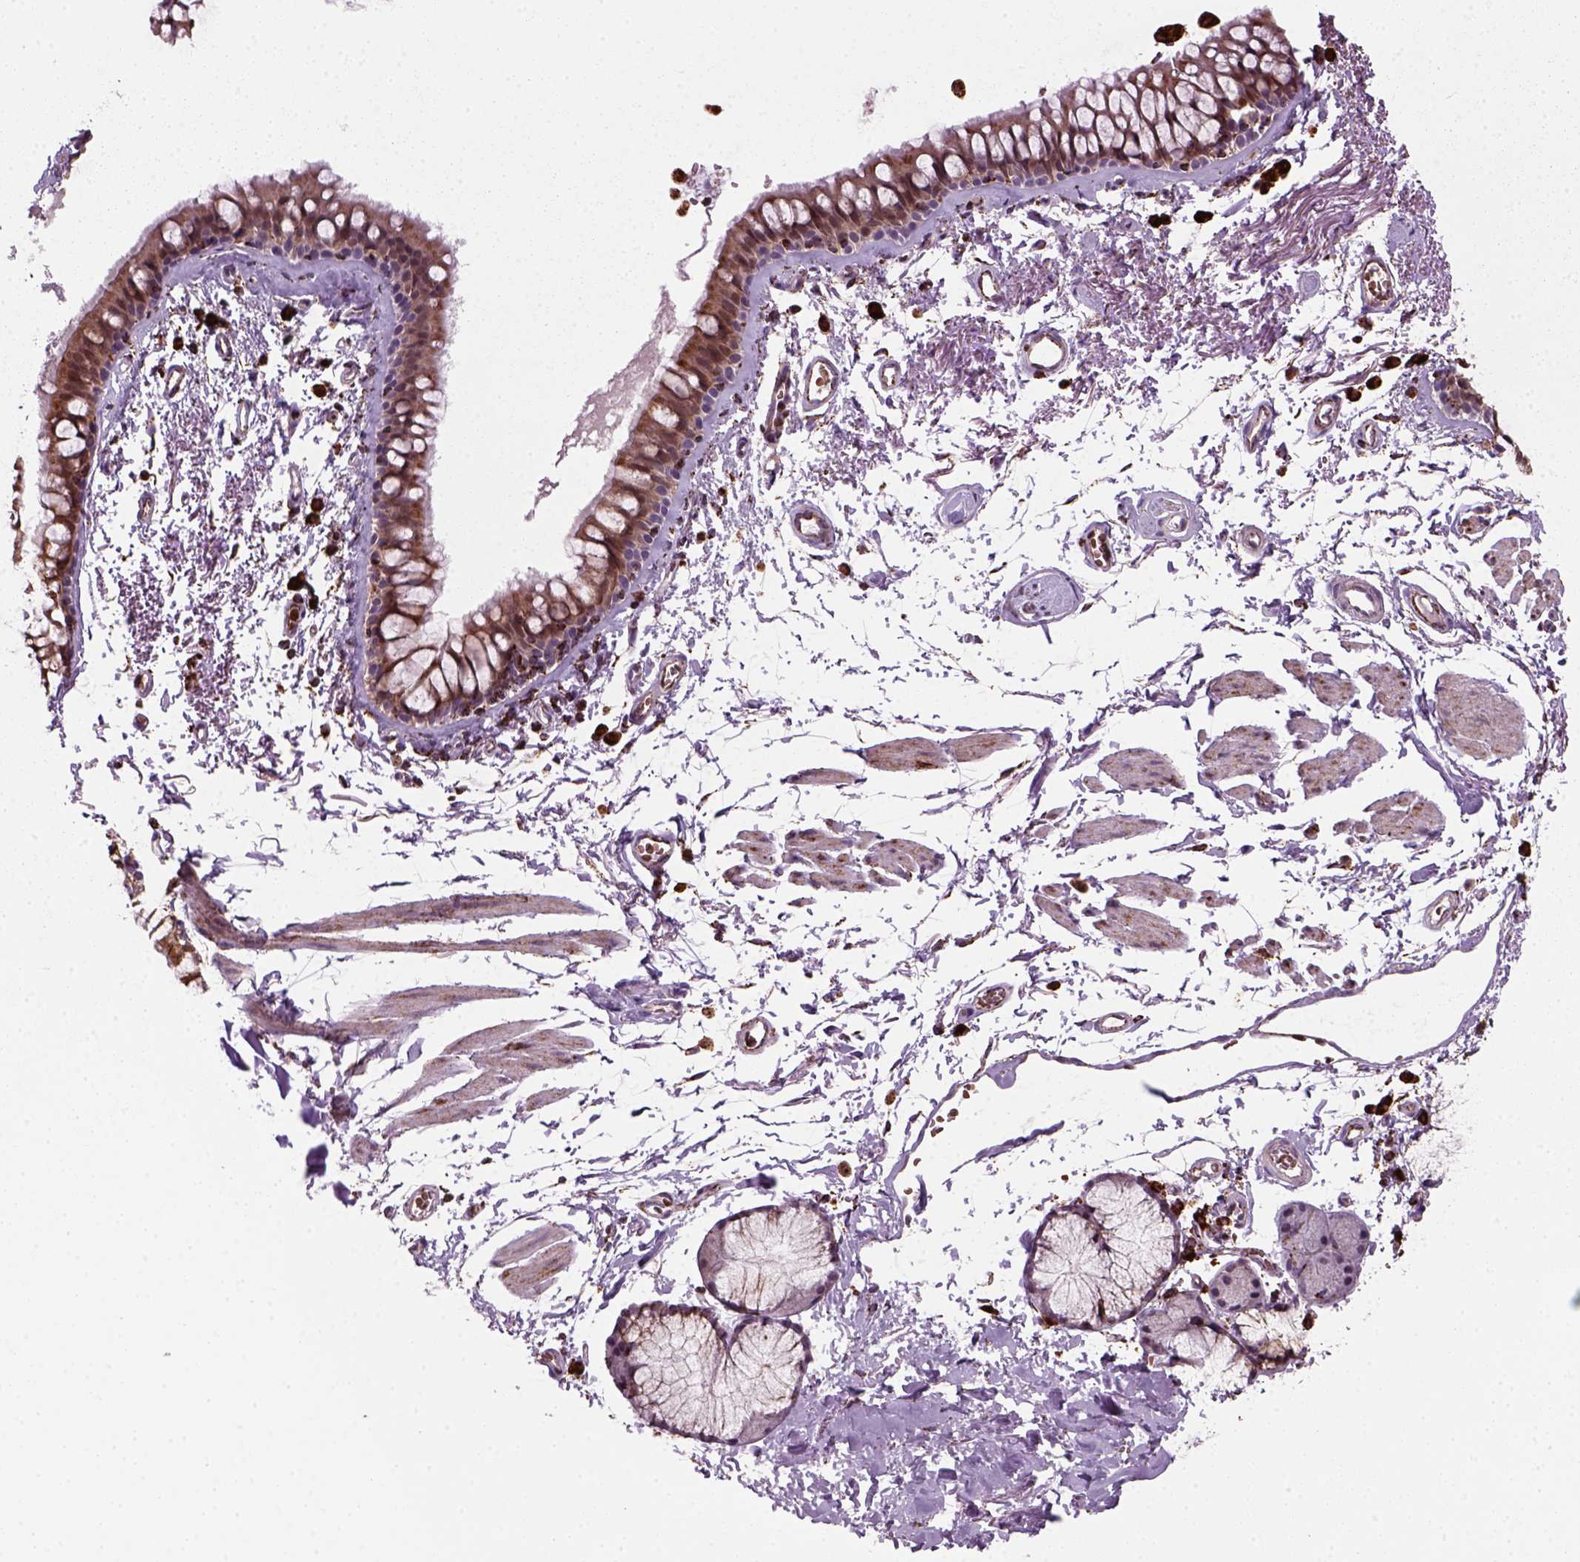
{"staining": {"intensity": "moderate", "quantity": ">75%", "location": "cytoplasmic/membranous"}, "tissue": "bronchus", "cell_type": "Respiratory epithelial cells", "image_type": "normal", "snomed": [{"axis": "morphology", "description": "Normal tissue, NOS"}, {"axis": "topography", "description": "Cartilage tissue"}, {"axis": "topography", "description": "Bronchus"}], "caption": "About >75% of respiratory epithelial cells in benign human bronchus show moderate cytoplasmic/membranous protein expression as visualized by brown immunohistochemical staining.", "gene": "NUDT16L1", "patient": {"sex": "female", "age": 79}}